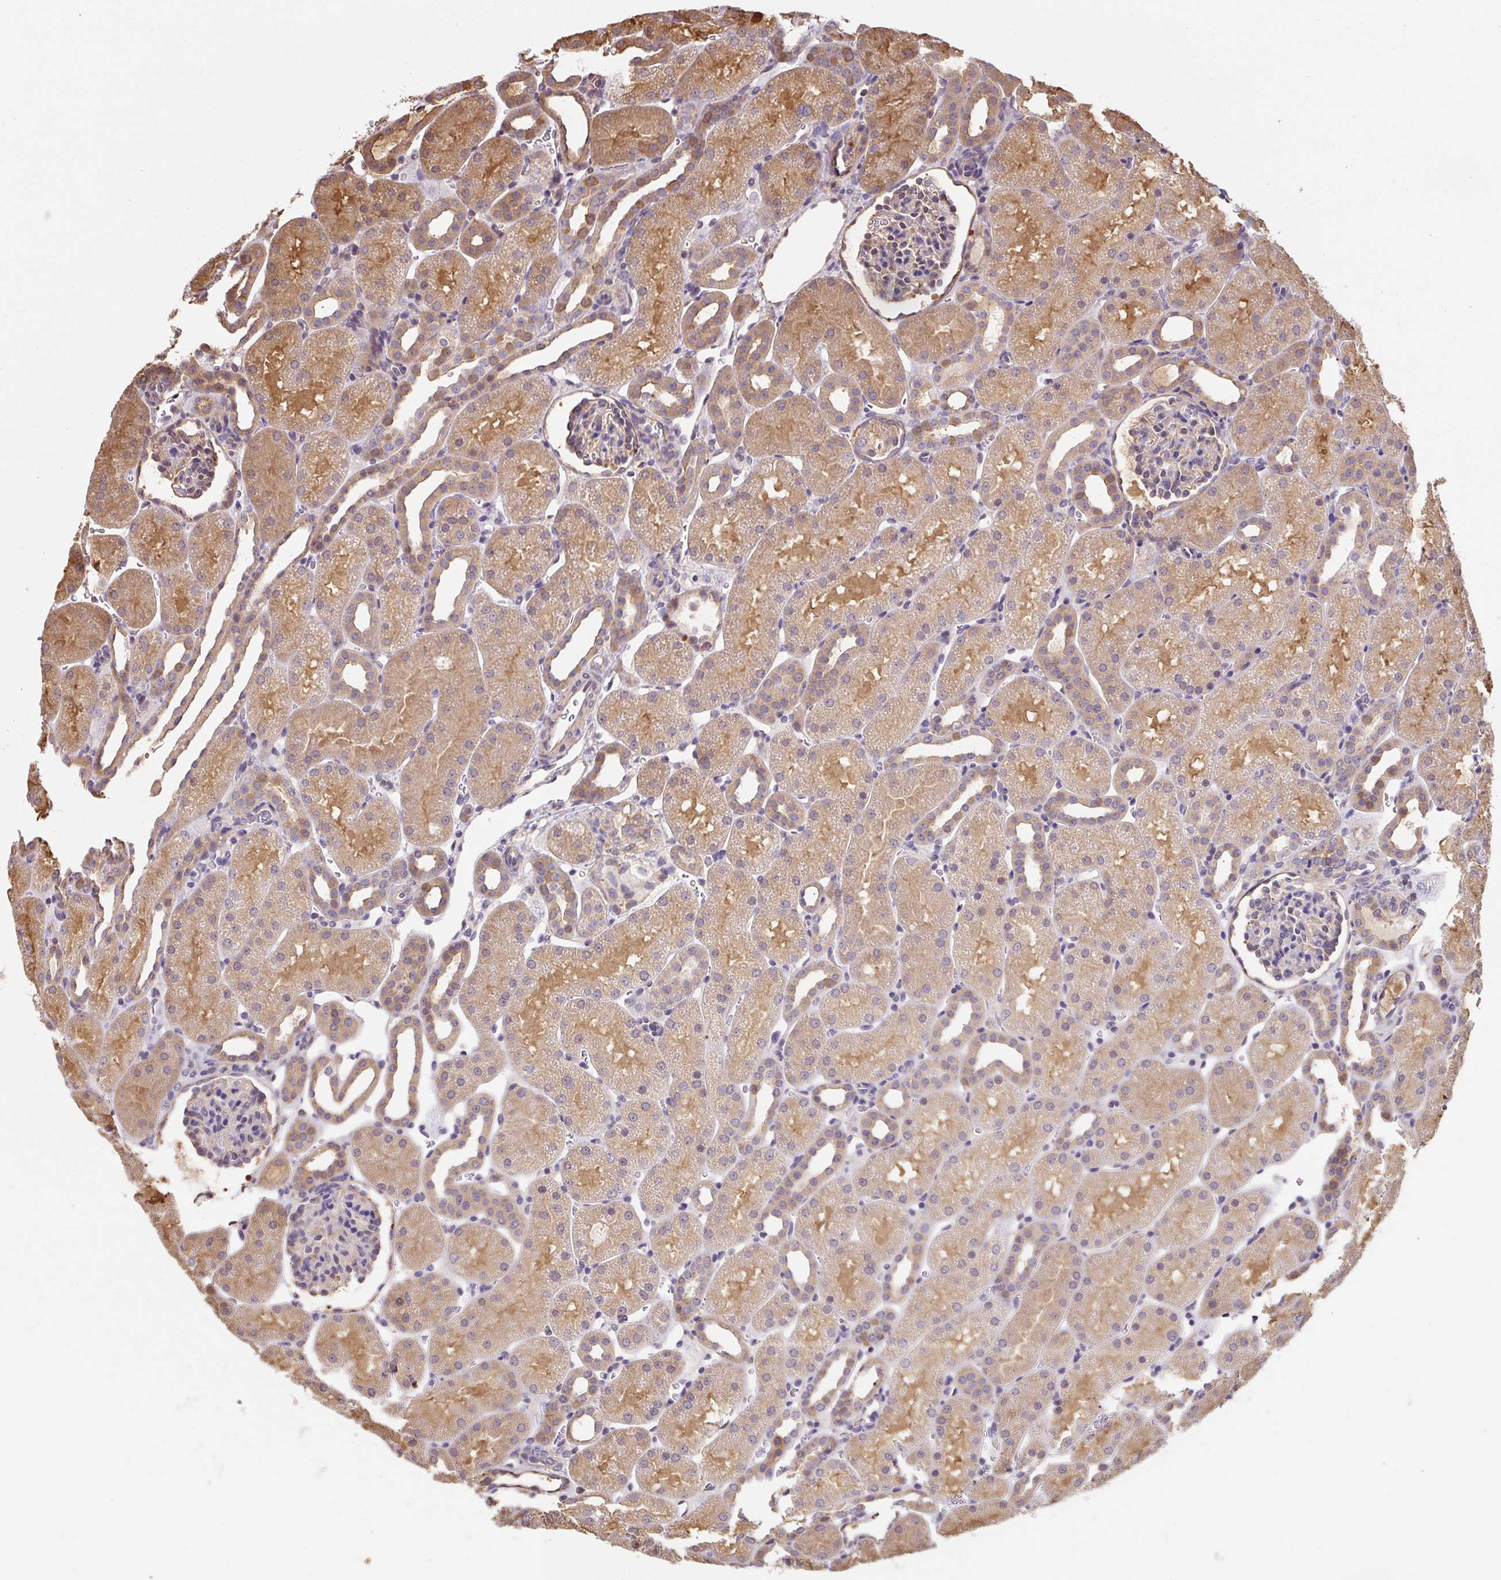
{"staining": {"intensity": "moderate", "quantity": "<25%", "location": "cytoplasmic/membranous"}, "tissue": "kidney", "cell_type": "Cells in glomeruli", "image_type": "normal", "snomed": [{"axis": "morphology", "description": "Normal tissue, NOS"}, {"axis": "topography", "description": "Kidney"}], "caption": "High-power microscopy captured an IHC micrograph of normal kidney, revealing moderate cytoplasmic/membranous staining in about <25% of cells in glomeruli.", "gene": "ST13", "patient": {"sex": "male", "age": 2}}